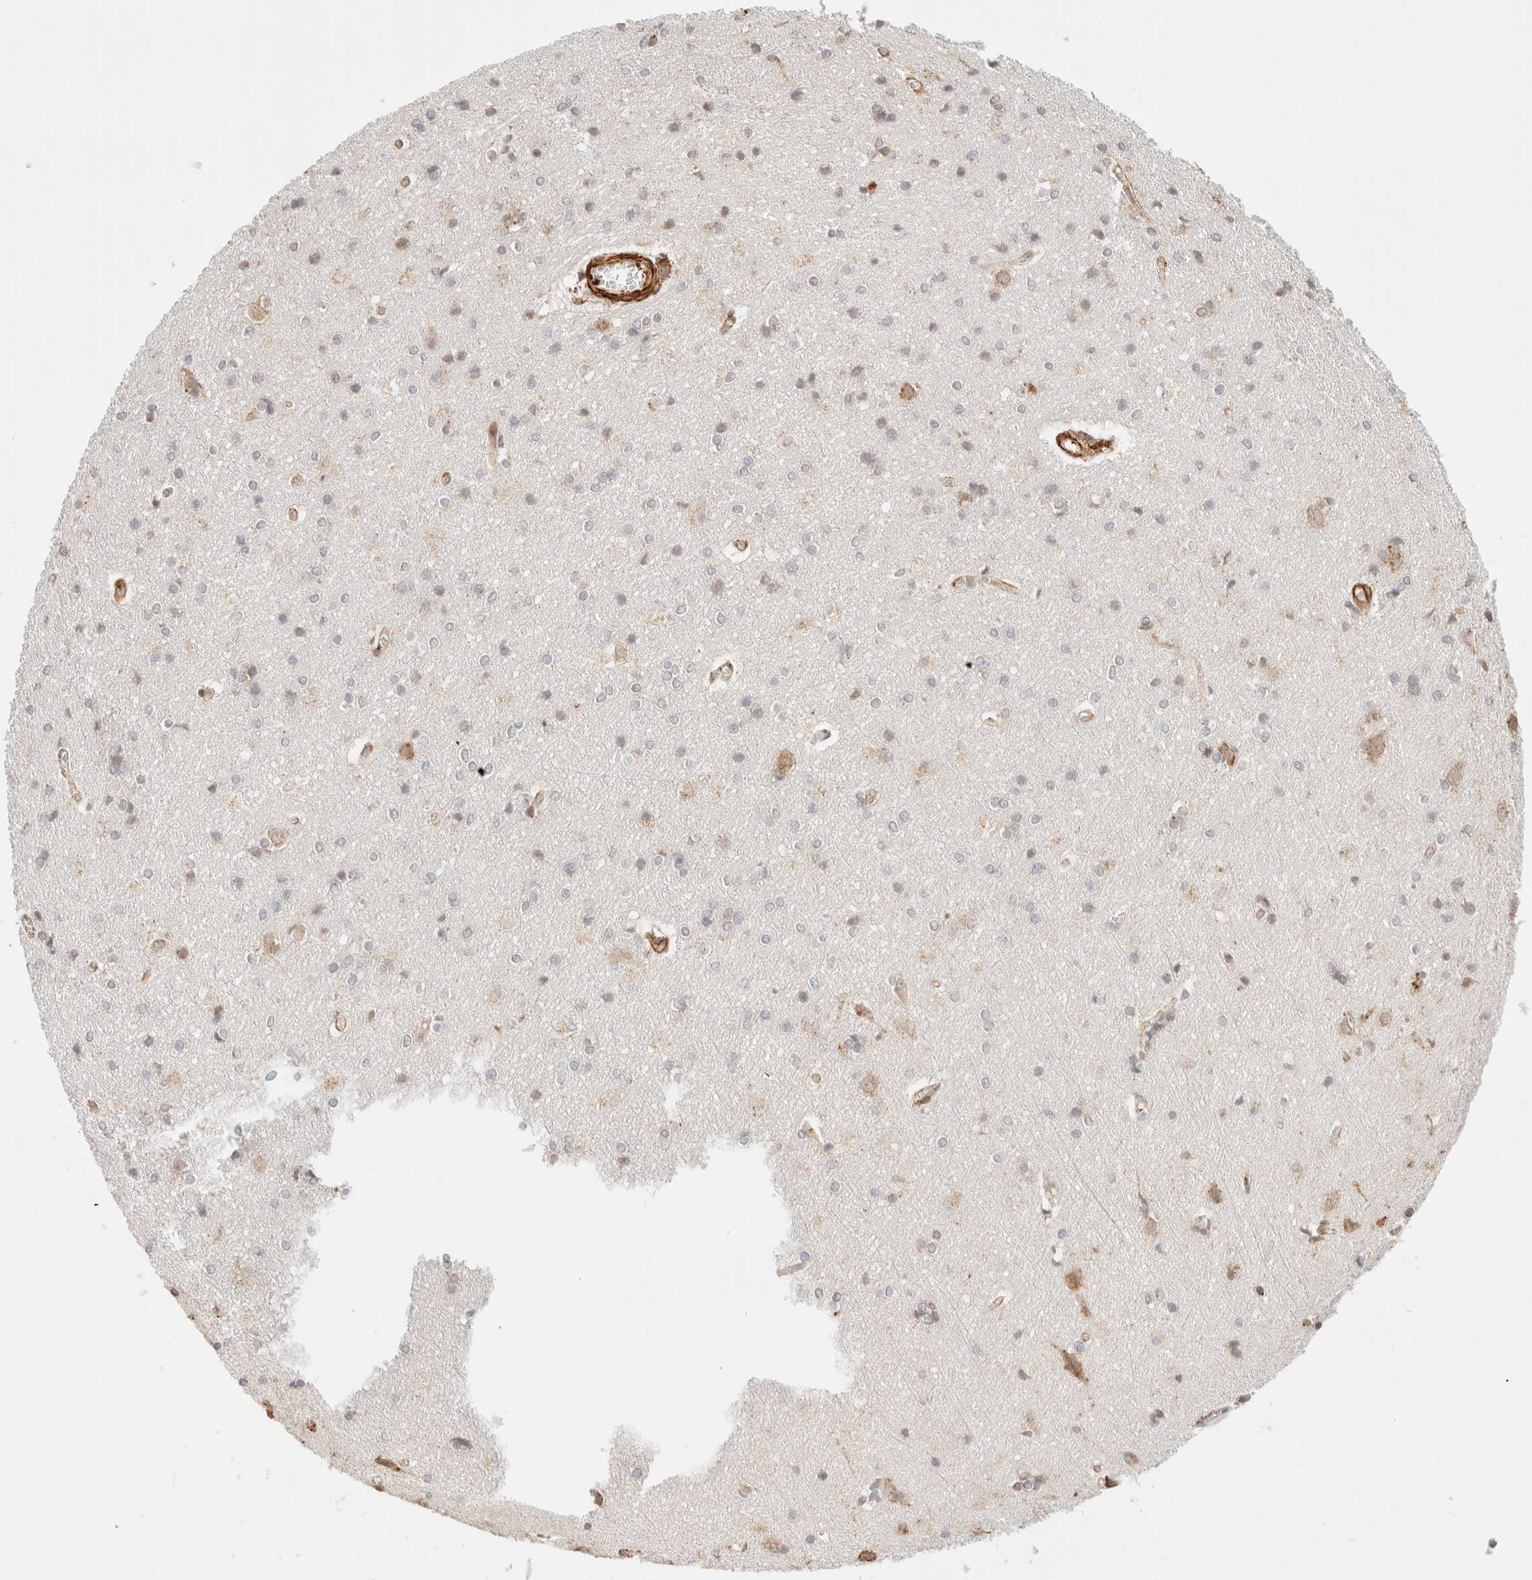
{"staining": {"intensity": "weak", "quantity": ">75%", "location": "cytoplasmic/membranous"}, "tissue": "cerebral cortex", "cell_type": "Endothelial cells", "image_type": "normal", "snomed": [{"axis": "morphology", "description": "Normal tissue, NOS"}, {"axis": "topography", "description": "Cerebral cortex"}], "caption": "Weak cytoplasmic/membranous expression for a protein is present in approximately >75% of endothelial cells of unremarkable cerebral cortex using immunohistochemistry.", "gene": "INTS1", "patient": {"sex": "male", "age": 54}}